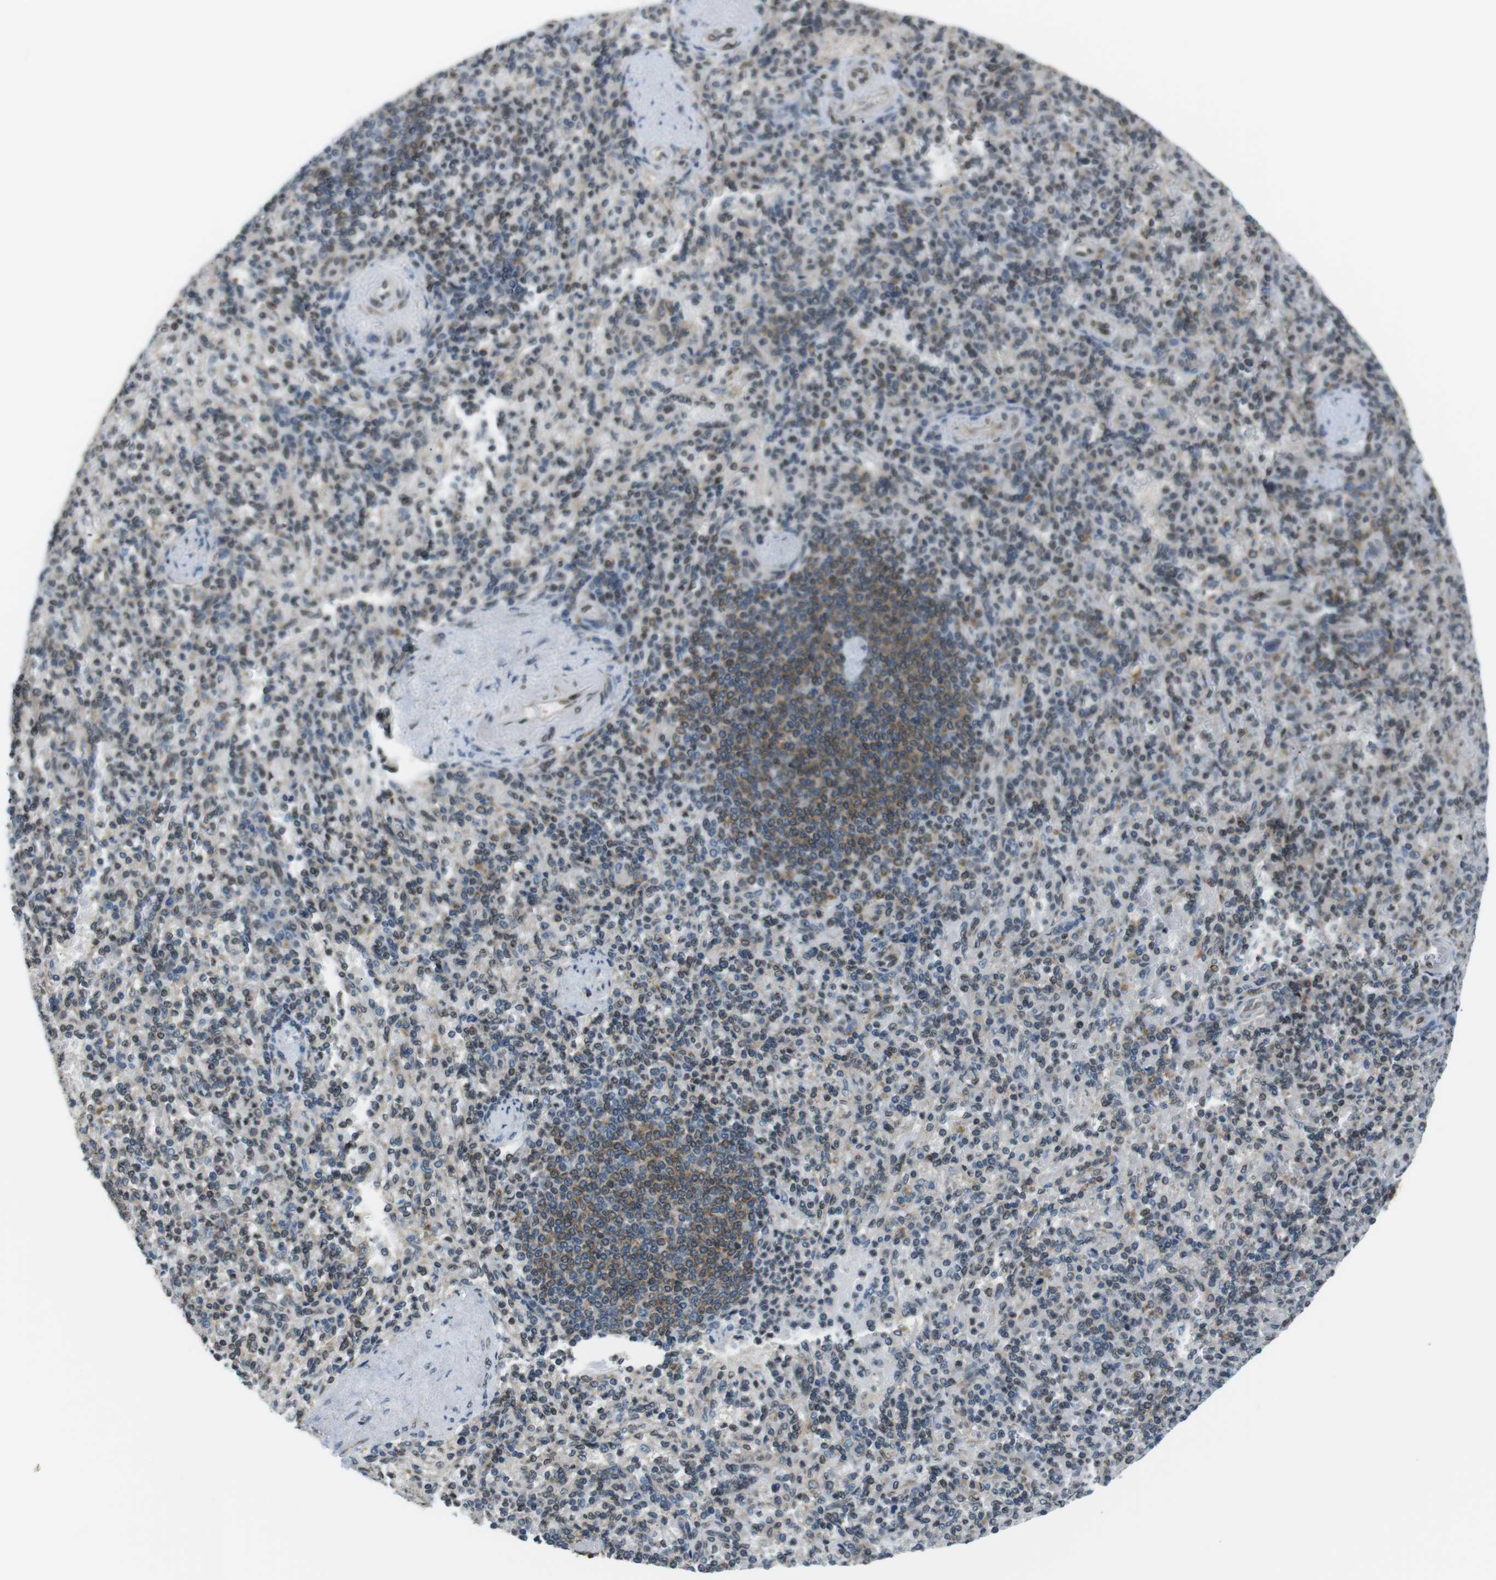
{"staining": {"intensity": "weak", "quantity": "25%-75%", "location": "cytoplasmic/membranous"}, "tissue": "spleen", "cell_type": "Cells in red pulp", "image_type": "normal", "snomed": [{"axis": "morphology", "description": "Normal tissue, NOS"}, {"axis": "topography", "description": "Spleen"}], "caption": "Immunohistochemistry (IHC) micrograph of unremarkable human spleen stained for a protein (brown), which demonstrates low levels of weak cytoplasmic/membranous staining in approximately 25%-75% of cells in red pulp.", "gene": "TMX4", "patient": {"sex": "female", "age": 74}}